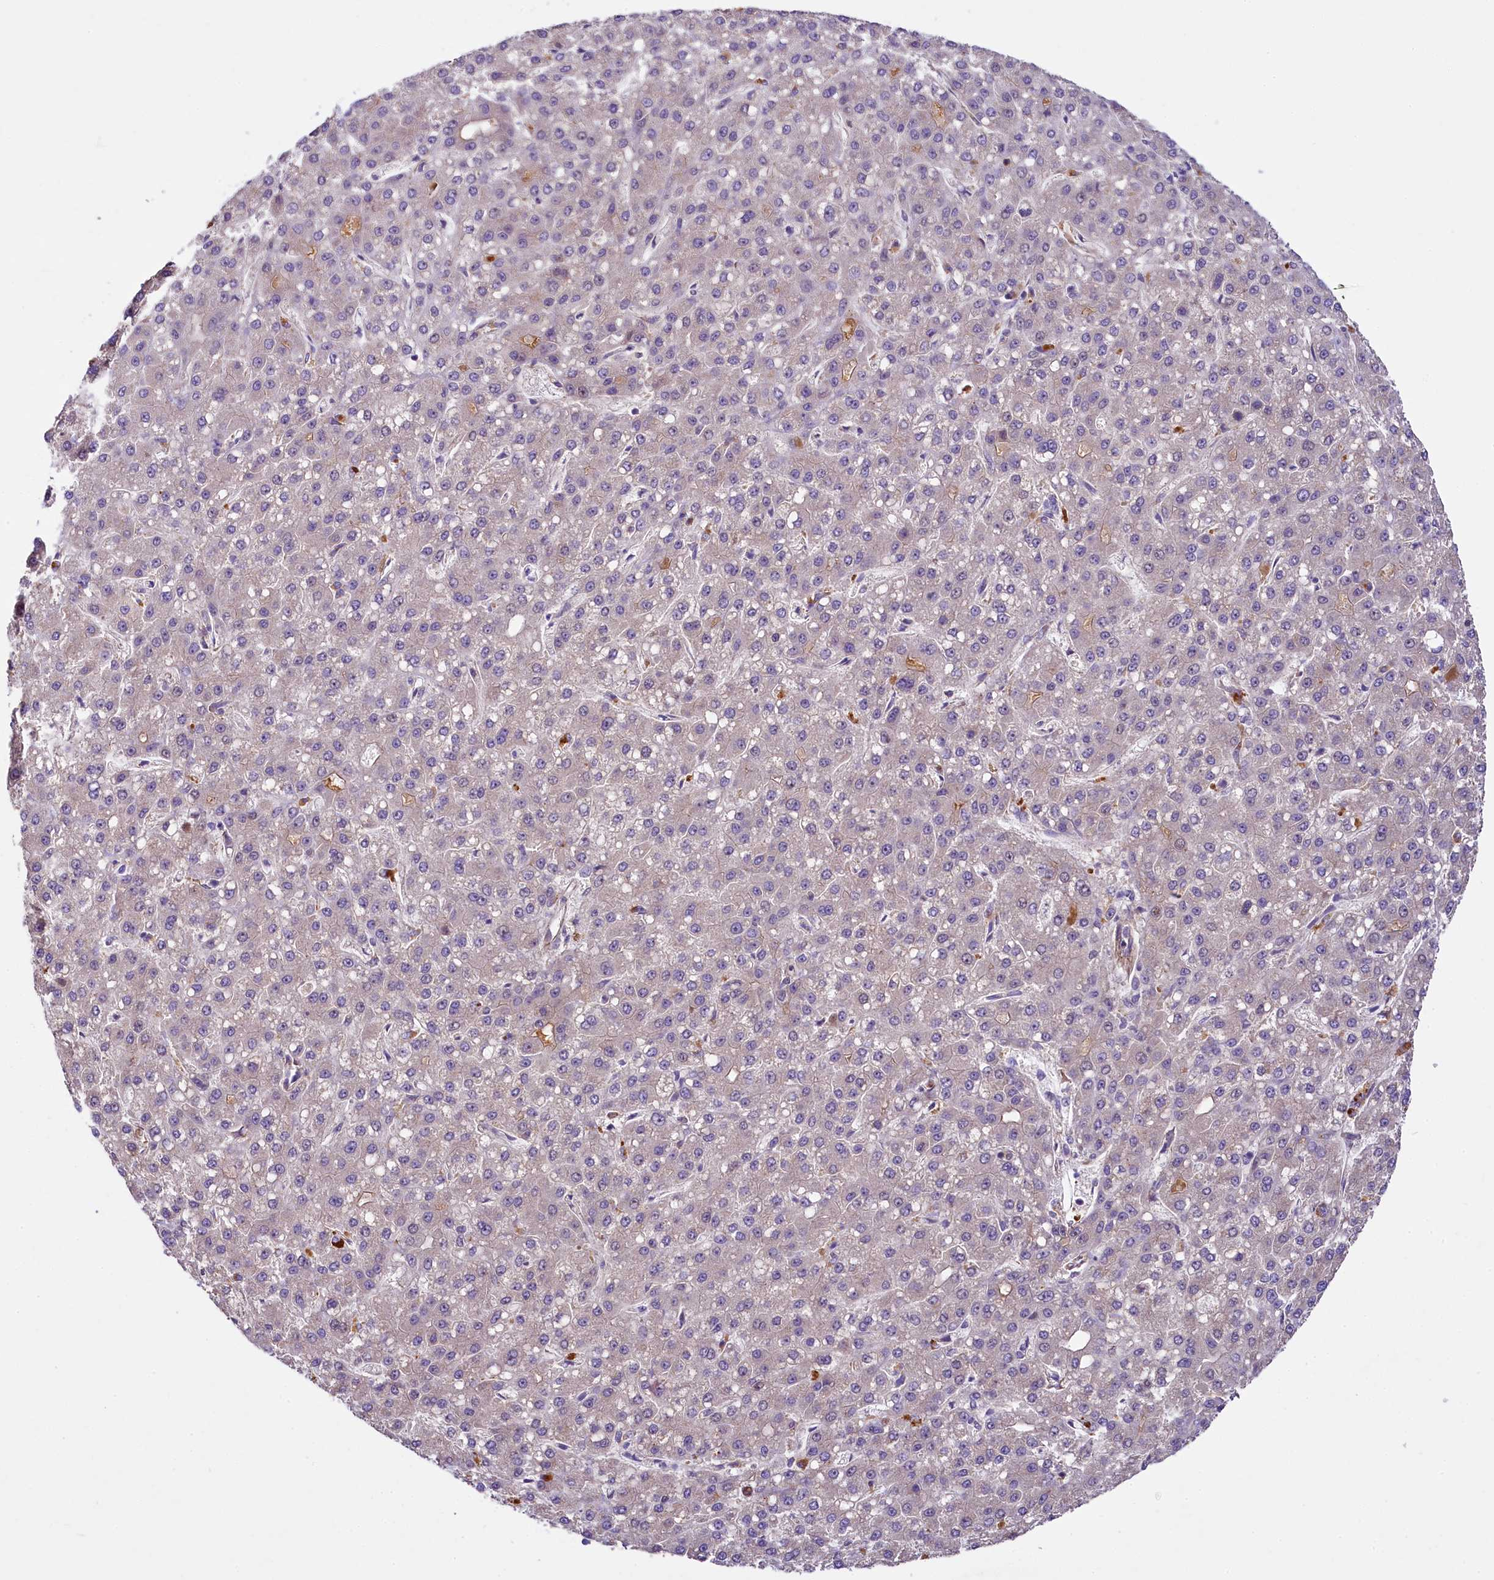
{"staining": {"intensity": "negative", "quantity": "none", "location": "none"}, "tissue": "liver cancer", "cell_type": "Tumor cells", "image_type": "cancer", "snomed": [{"axis": "morphology", "description": "Carcinoma, Hepatocellular, NOS"}, {"axis": "topography", "description": "Liver"}], "caption": "Image shows no significant protein positivity in tumor cells of liver cancer.", "gene": "UBXN6", "patient": {"sex": "male", "age": 67}}